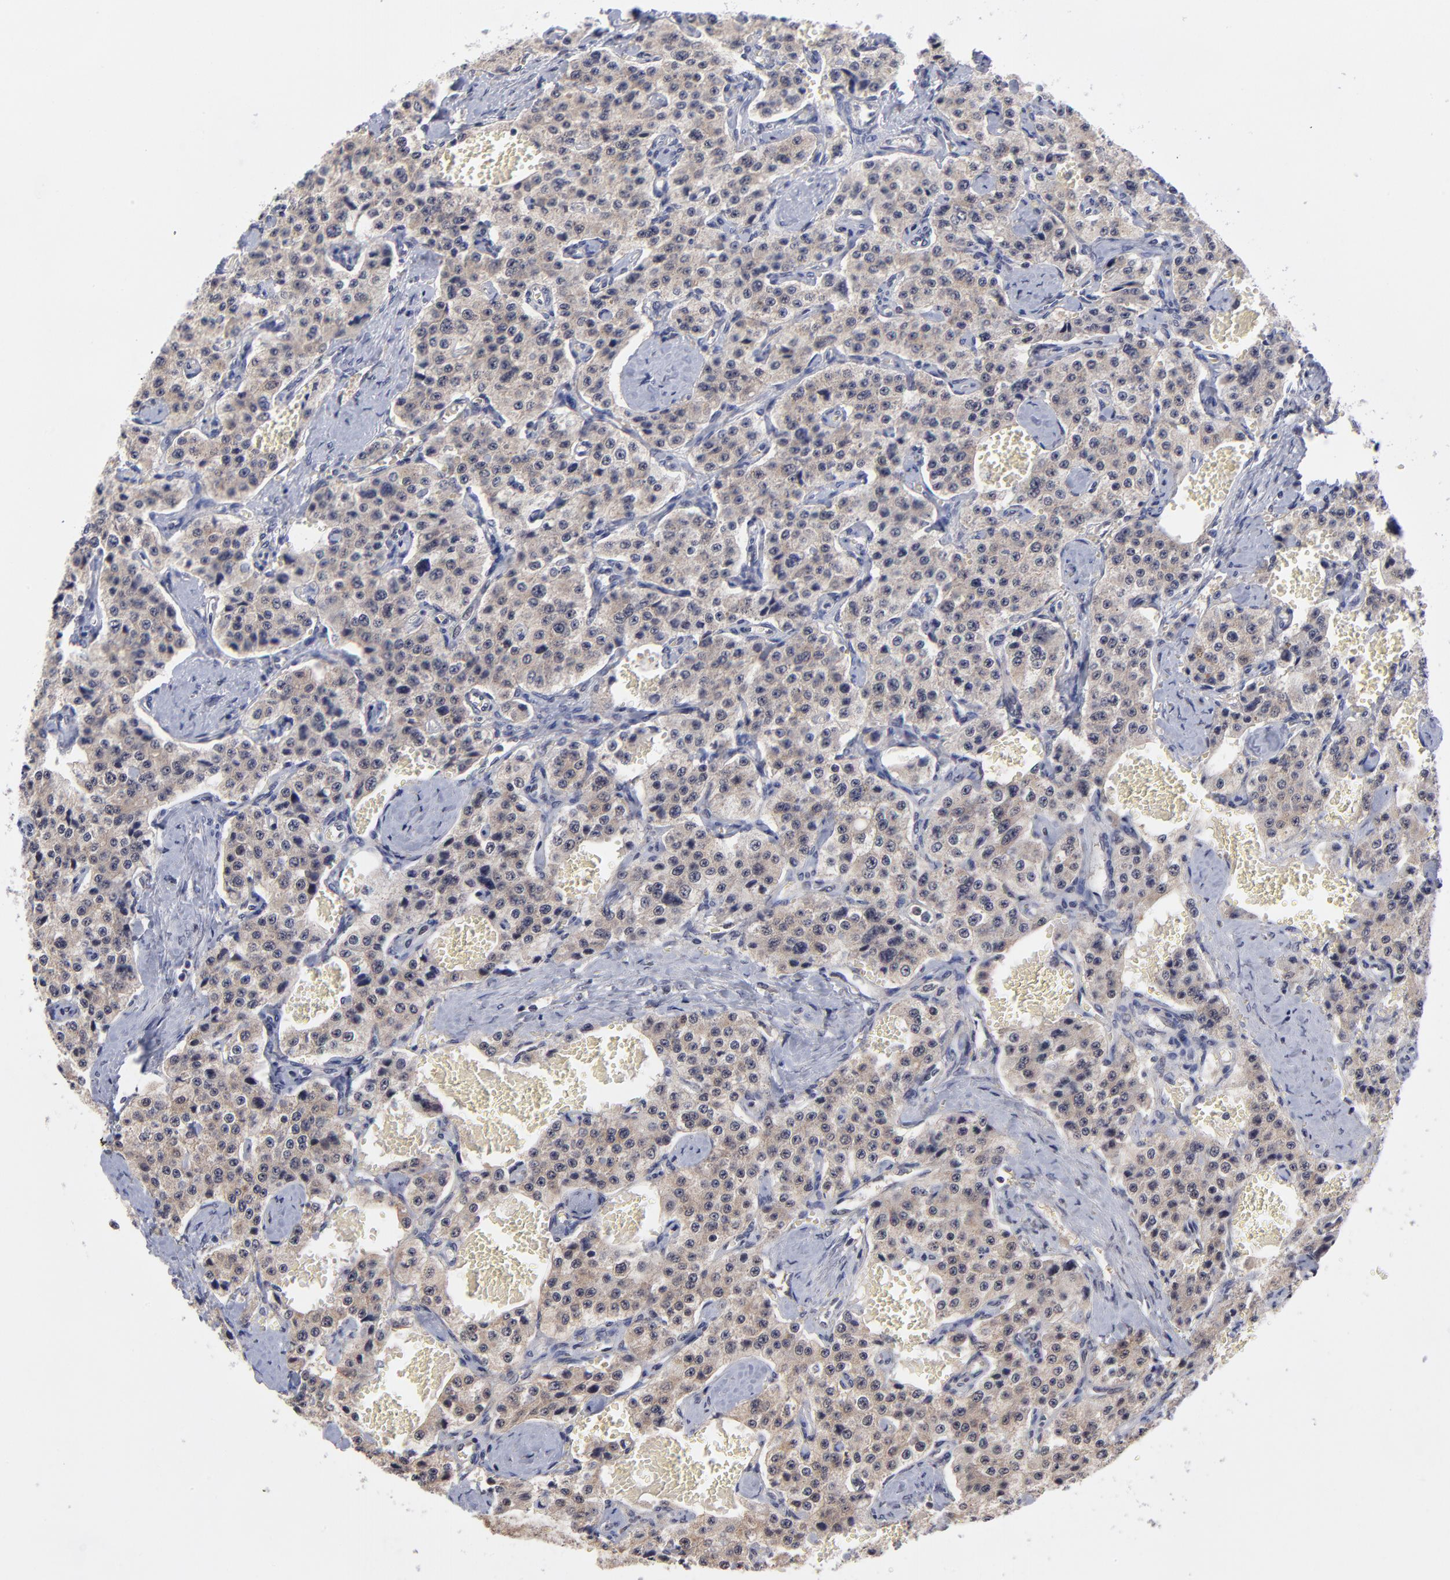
{"staining": {"intensity": "weak", "quantity": ">75%", "location": "cytoplasmic/membranous"}, "tissue": "carcinoid", "cell_type": "Tumor cells", "image_type": "cancer", "snomed": [{"axis": "morphology", "description": "Carcinoid, malignant, NOS"}, {"axis": "topography", "description": "Small intestine"}], "caption": "This image exhibits immunohistochemistry staining of carcinoid, with low weak cytoplasmic/membranous expression in approximately >75% of tumor cells.", "gene": "UBE2E3", "patient": {"sex": "male", "age": 52}}